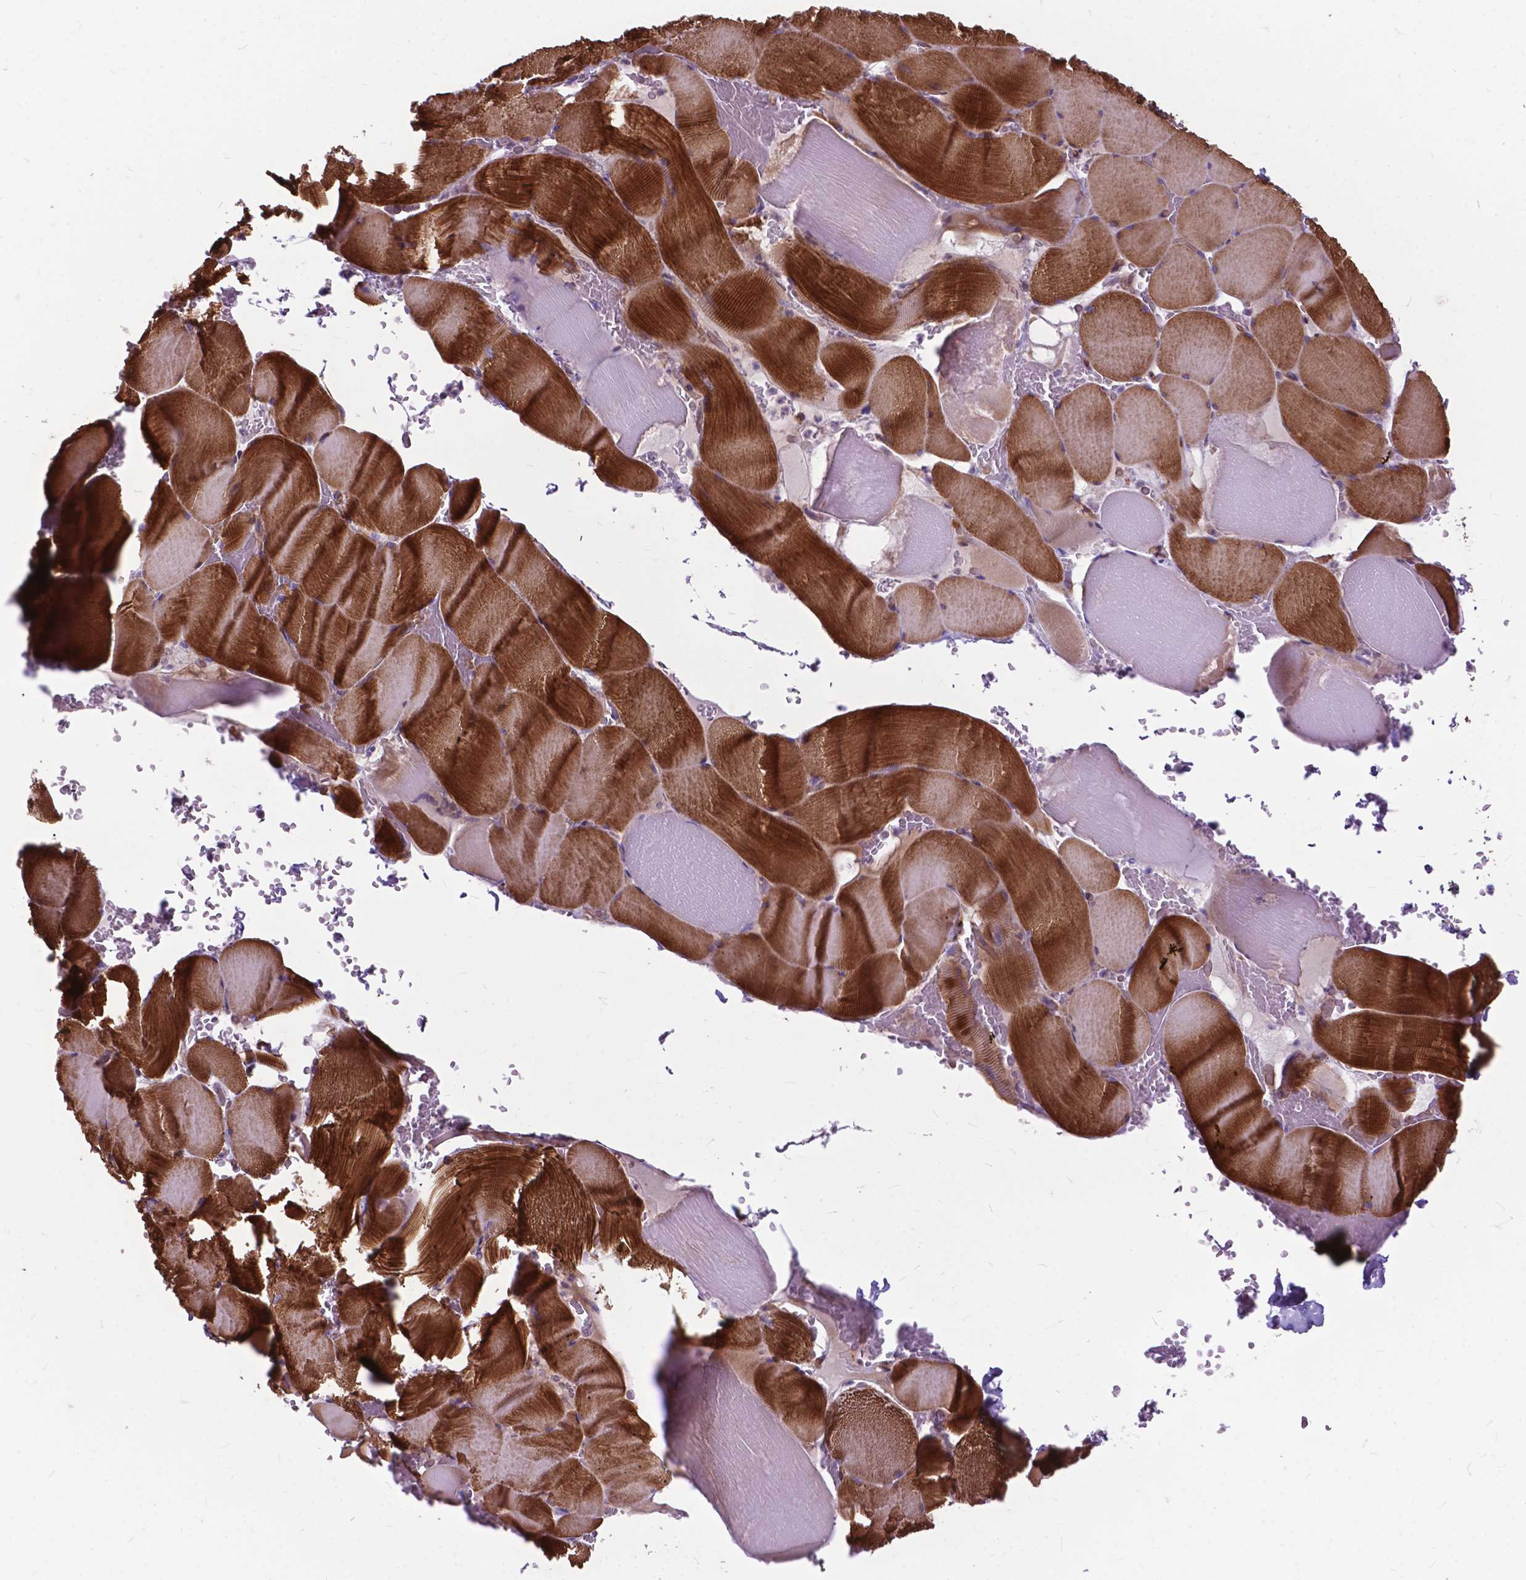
{"staining": {"intensity": "strong", "quantity": "25%-75%", "location": "cytoplasmic/membranous"}, "tissue": "skeletal muscle", "cell_type": "Myocytes", "image_type": "normal", "snomed": [{"axis": "morphology", "description": "Normal tissue, NOS"}, {"axis": "topography", "description": "Skeletal muscle"}], "caption": "Immunohistochemistry micrograph of unremarkable human skeletal muscle stained for a protein (brown), which demonstrates high levels of strong cytoplasmic/membranous positivity in approximately 25%-75% of myocytes.", "gene": "FLT4", "patient": {"sex": "male", "age": 56}}